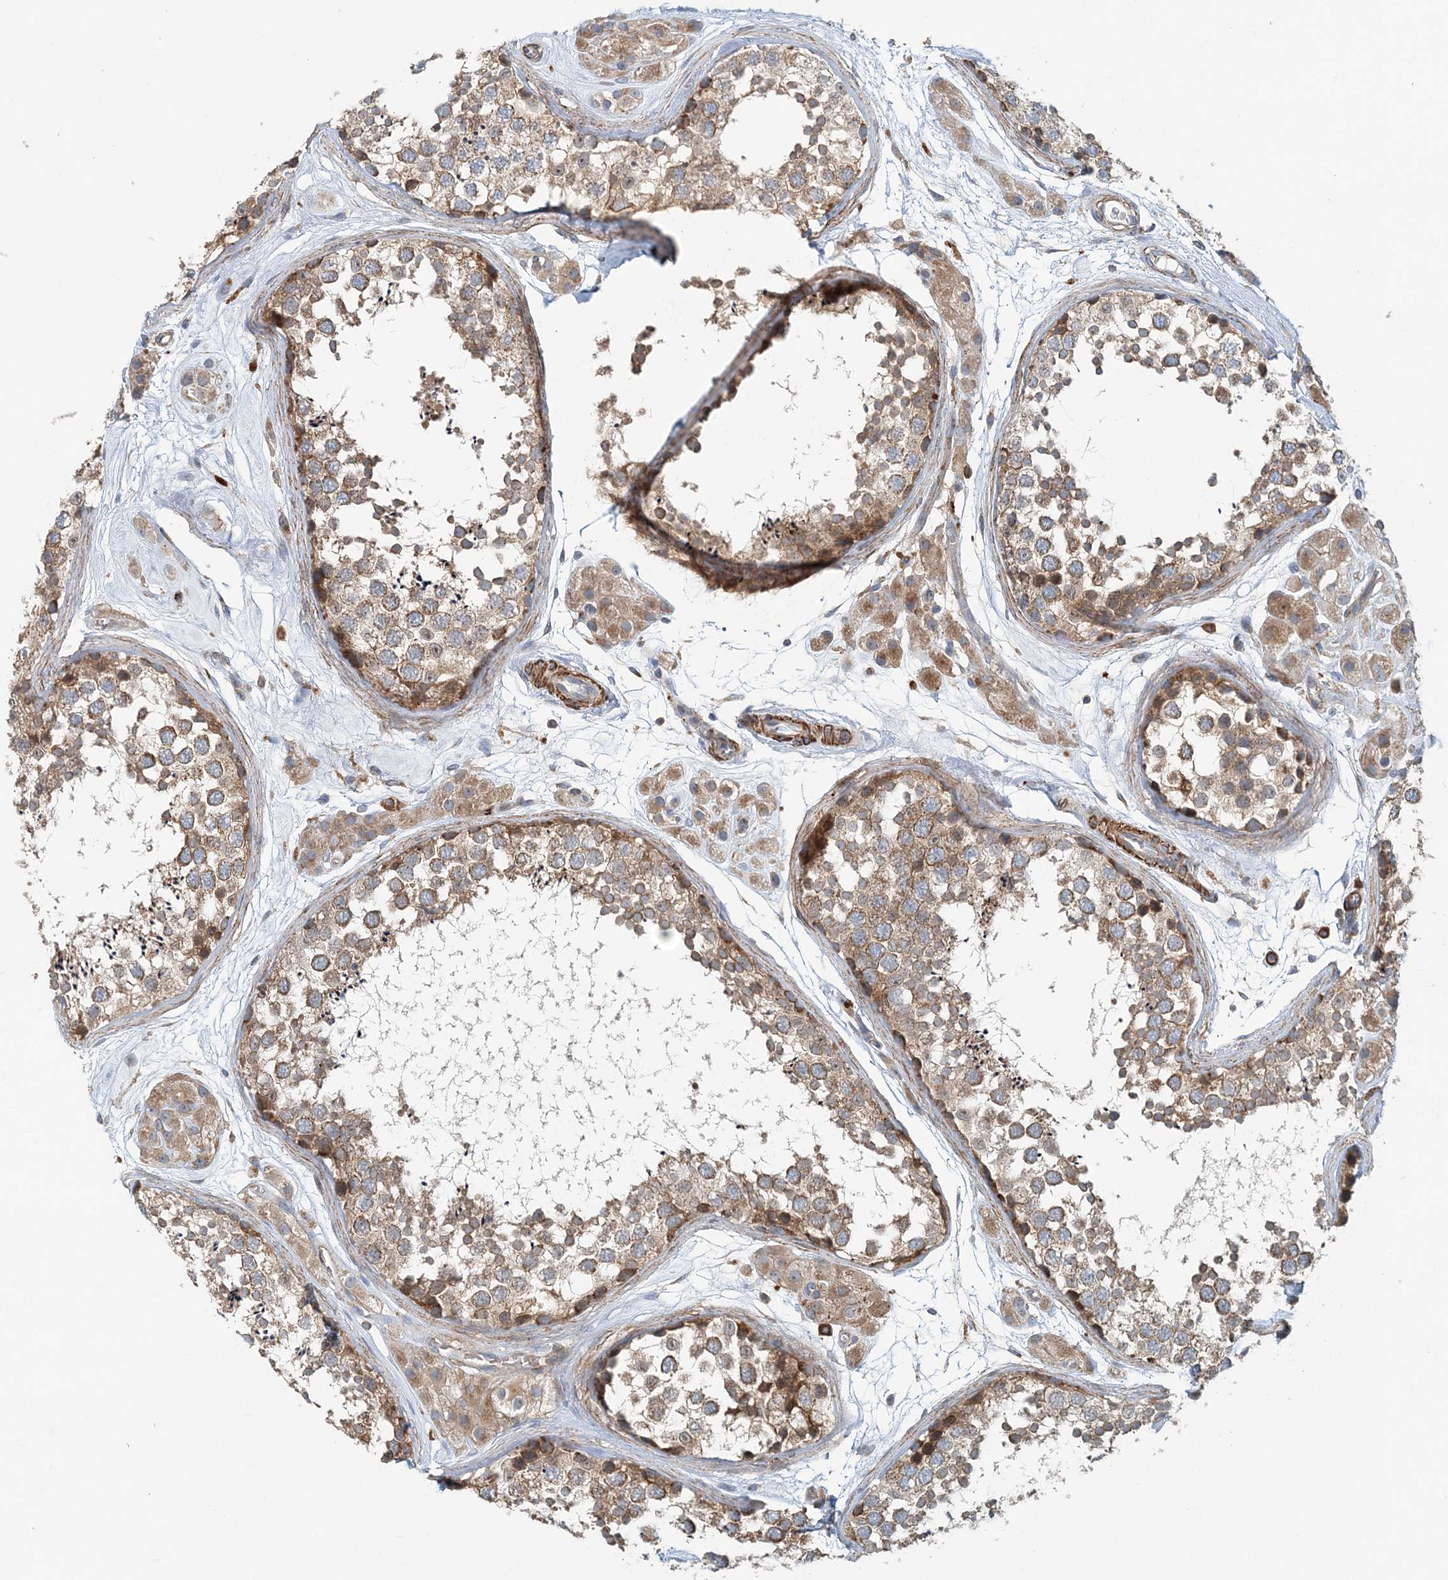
{"staining": {"intensity": "moderate", "quantity": ">75%", "location": "cytoplasmic/membranous"}, "tissue": "testis", "cell_type": "Cells in seminiferous ducts", "image_type": "normal", "snomed": [{"axis": "morphology", "description": "Normal tissue, NOS"}, {"axis": "topography", "description": "Testis"}], "caption": "IHC staining of normal testis, which shows medium levels of moderate cytoplasmic/membranous staining in approximately >75% of cells in seminiferous ducts indicating moderate cytoplasmic/membranous protein positivity. The staining was performed using DAB (3,3'-diaminobenzidine) (brown) for protein detection and nuclei were counterstained in hematoxylin (blue).", "gene": "TTI1", "patient": {"sex": "male", "age": 56}}